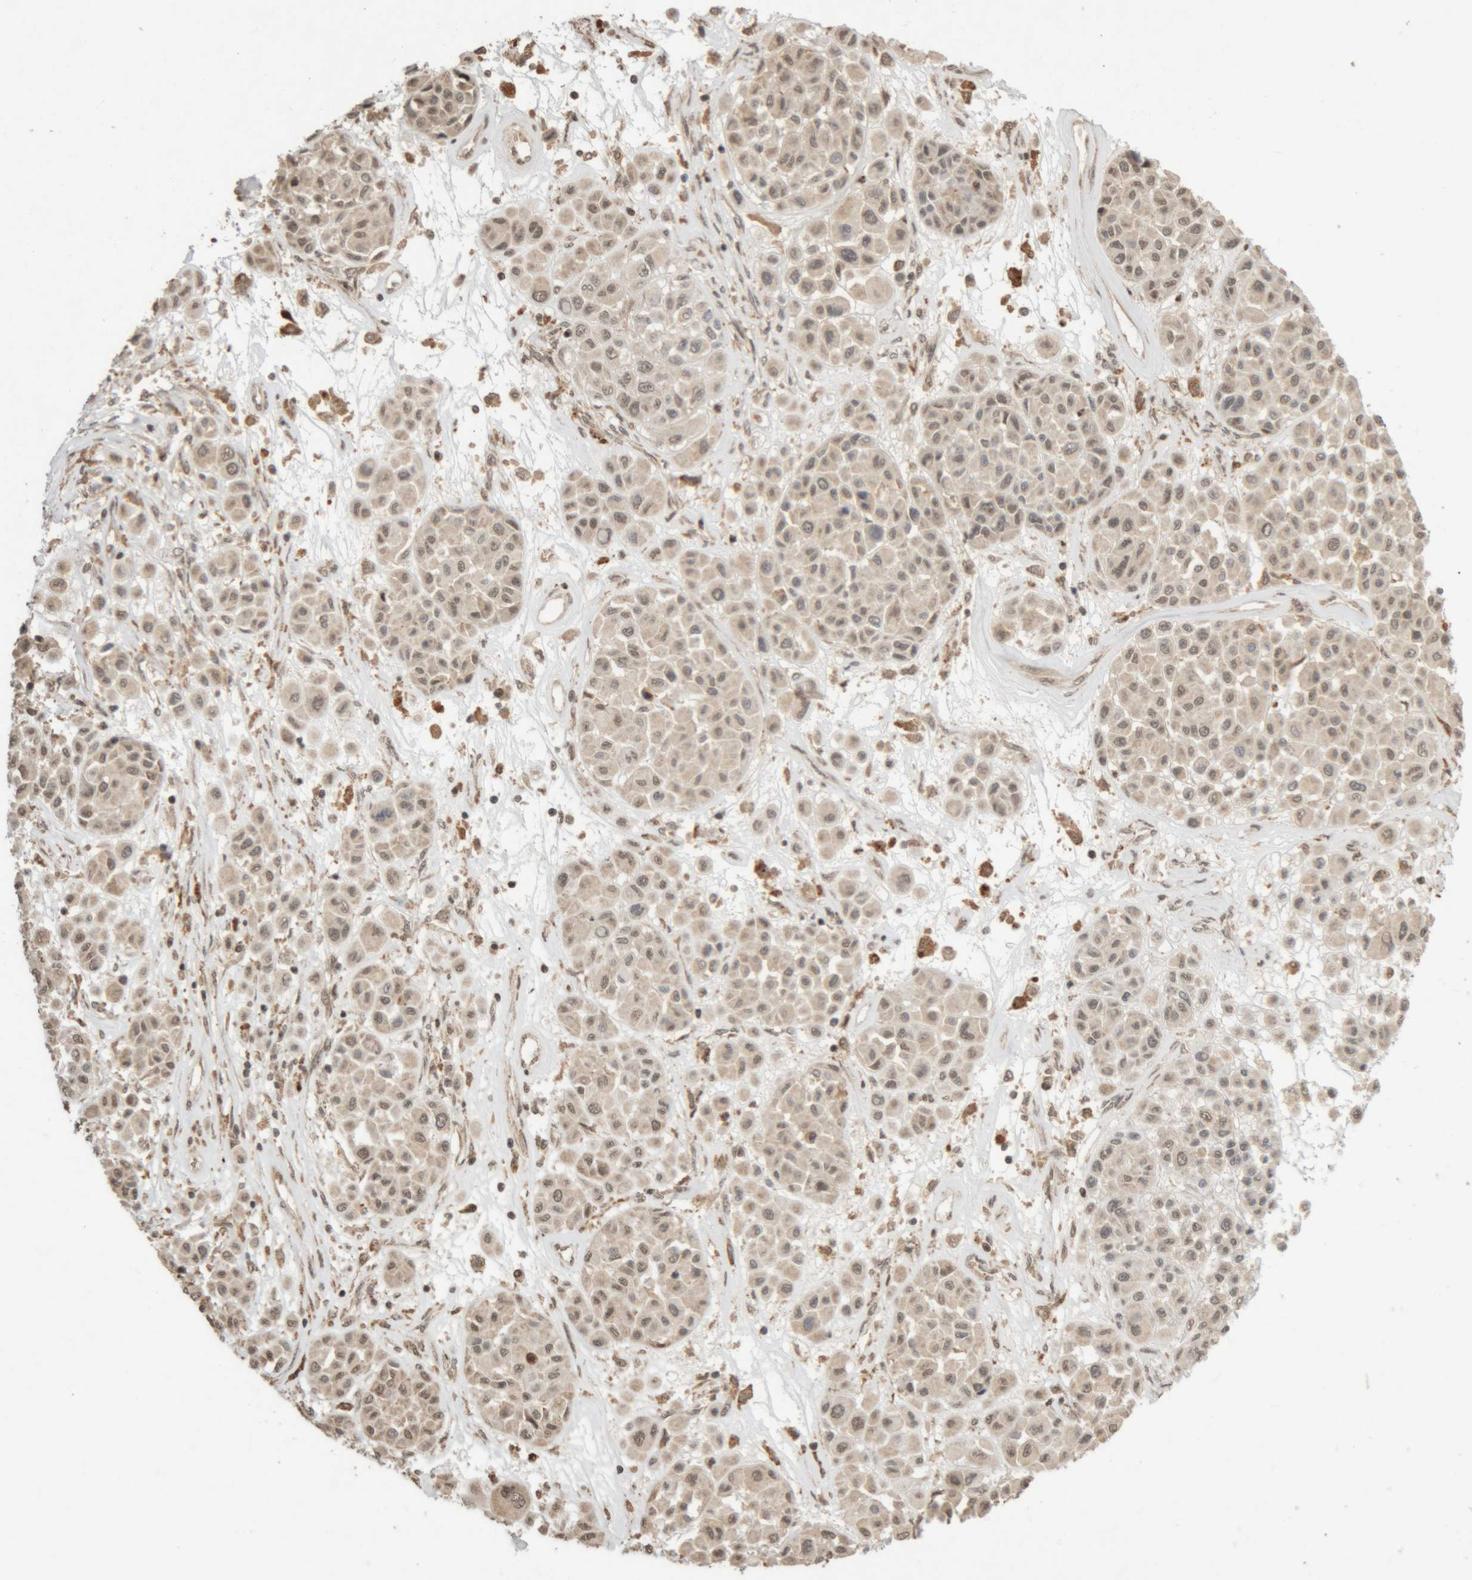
{"staining": {"intensity": "weak", "quantity": "25%-75%", "location": "nuclear"}, "tissue": "melanoma", "cell_type": "Tumor cells", "image_type": "cancer", "snomed": [{"axis": "morphology", "description": "Malignant melanoma, Metastatic site"}, {"axis": "topography", "description": "Soft tissue"}], "caption": "Immunohistochemistry histopathology image of neoplastic tissue: human malignant melanoma (metastatic site) stained using immunohistochemistry (IHC) reveals low levels of weak protein expression localized specifically in the nuclear of tumor cells, appearing as a nuclear brown color.", "gene": "KEAP1", "patient": {"sex": "male", "age": 41}}